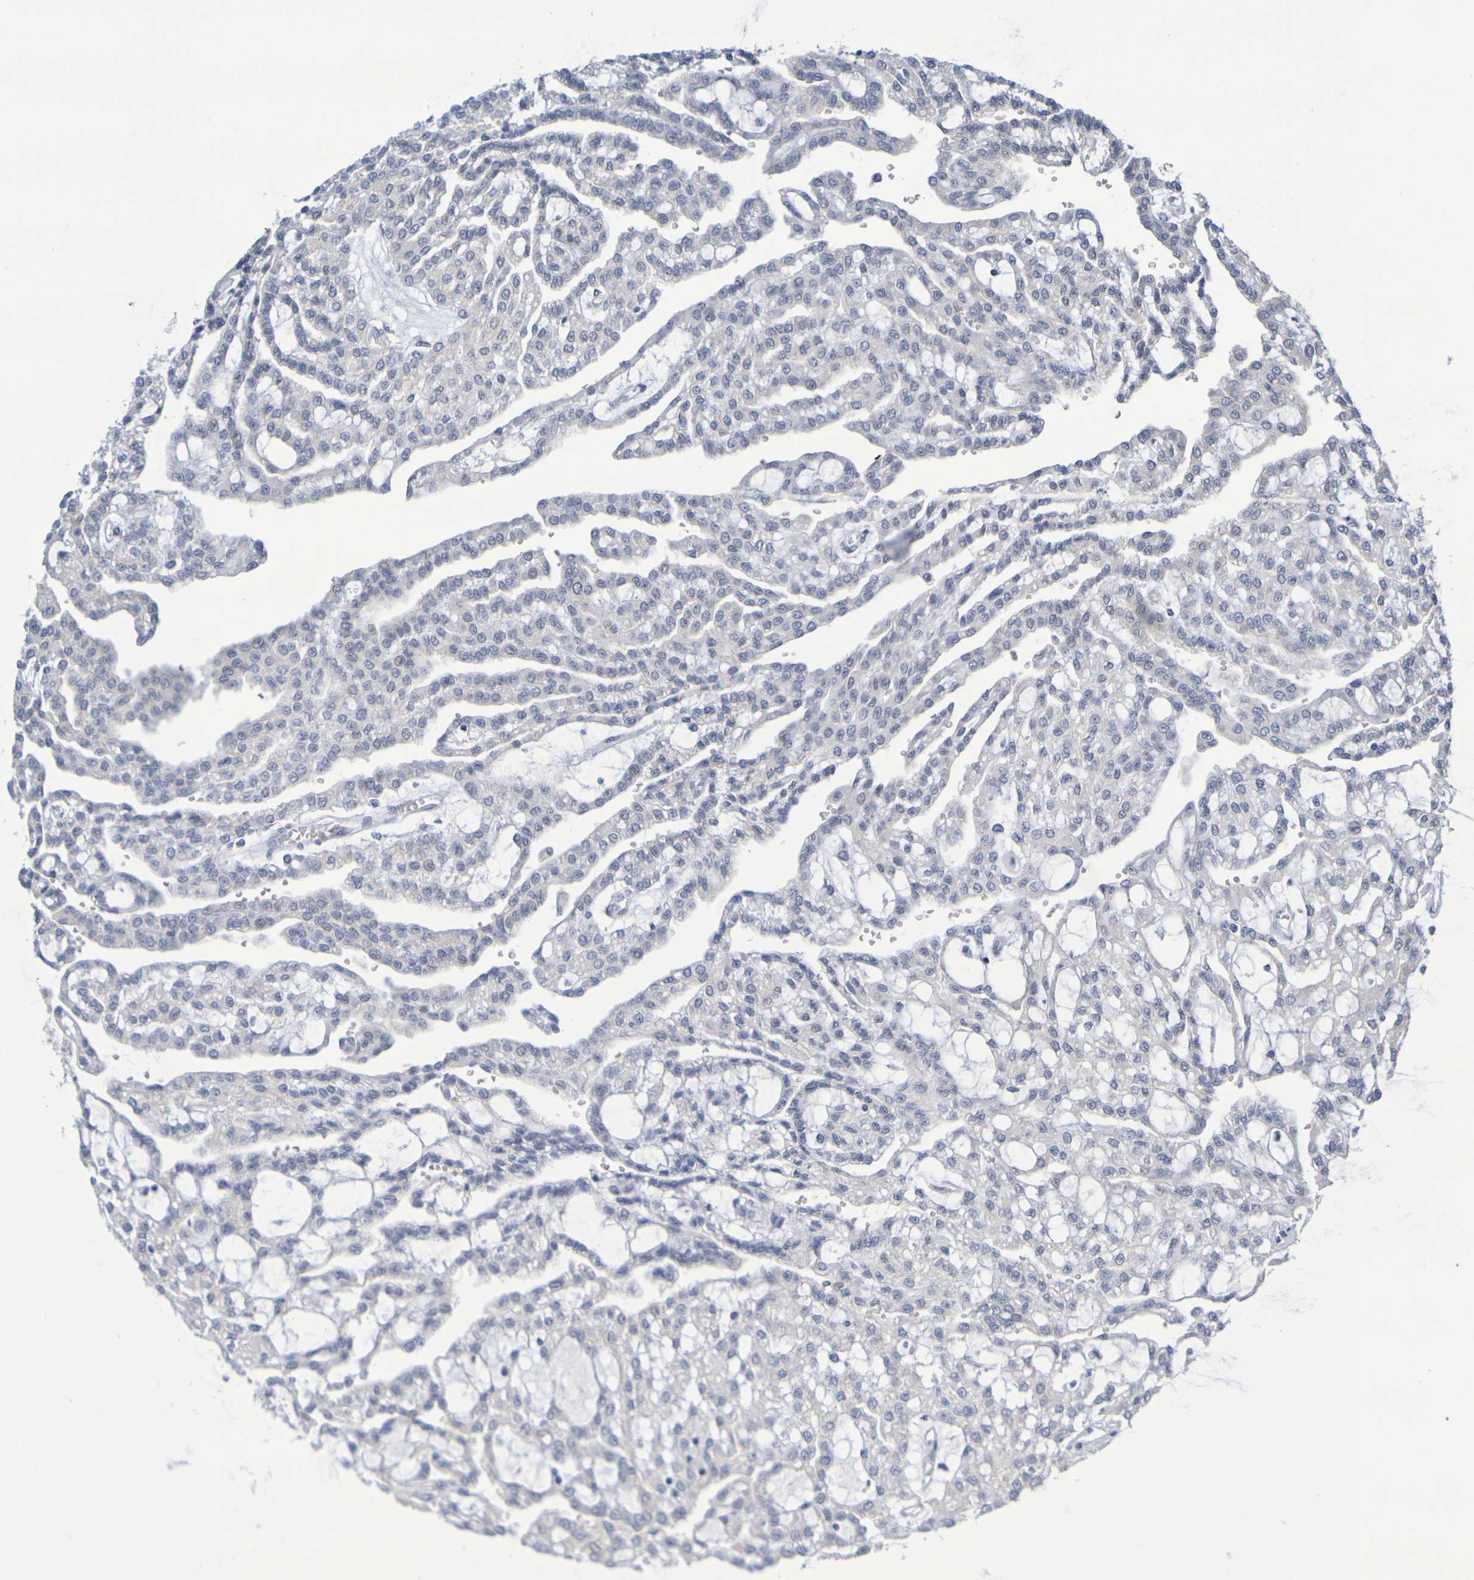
{"staining": {"intensity": "weak", "quantity": ">75%", "location": "cytoplasmic/membranous"}, "tissue": "renal cancer", "cell_type": "Tumor cells", "image_type": "cancer", "snomed": [{"axis": "morphology", "description": "Adenocarcinoma, NOS"}, {"axis": "topography", "description": "Kidney"}], "caption": "Renal adenocarcinoma stained for a protein (brown) demonstrates weak cytoplasmic/membranous positive expression in approximately >75% of tumor cells.", "gene": "CHRNB1", "patient": {"sex": "male", "age": 63}}